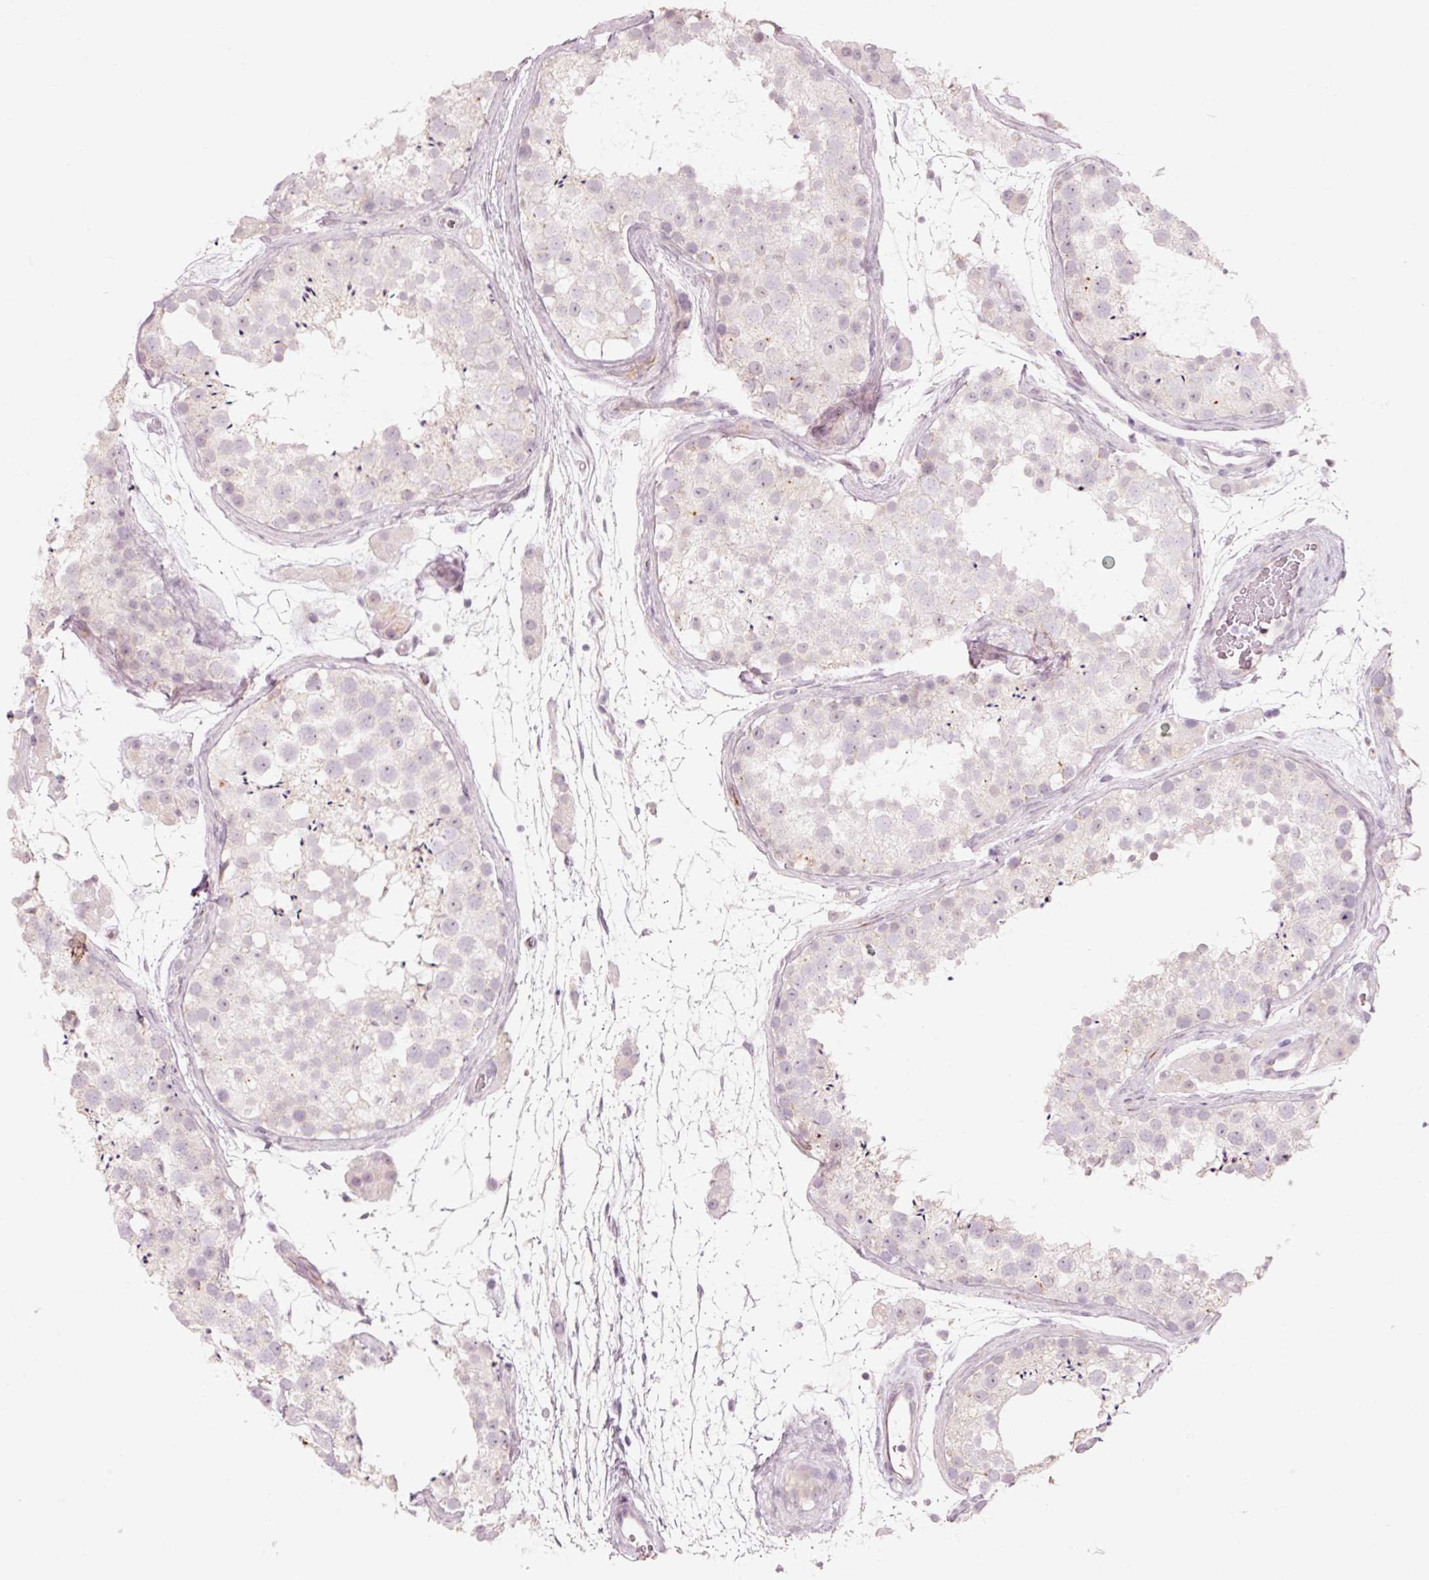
{"staining": {"intensity": "negative", "quantity": "none", "location": "none"}, "tissue": "testis", "cell_type": "Cells in seminiferous ducts", "image_type": "normal", "snomed": [{"axis": "morphology", "description": "Normal tissue, NOS"}, {"axis": "topography", "description": "Testis"}], "caption": "IHC of normal testis demonstrates no staining in cells in seminiferous ducts. (Immunohistochemistry, brightfield microscopy, high magnification).", "gene": "TRIM73", "patient": {"sex": "male", "age": 41}}